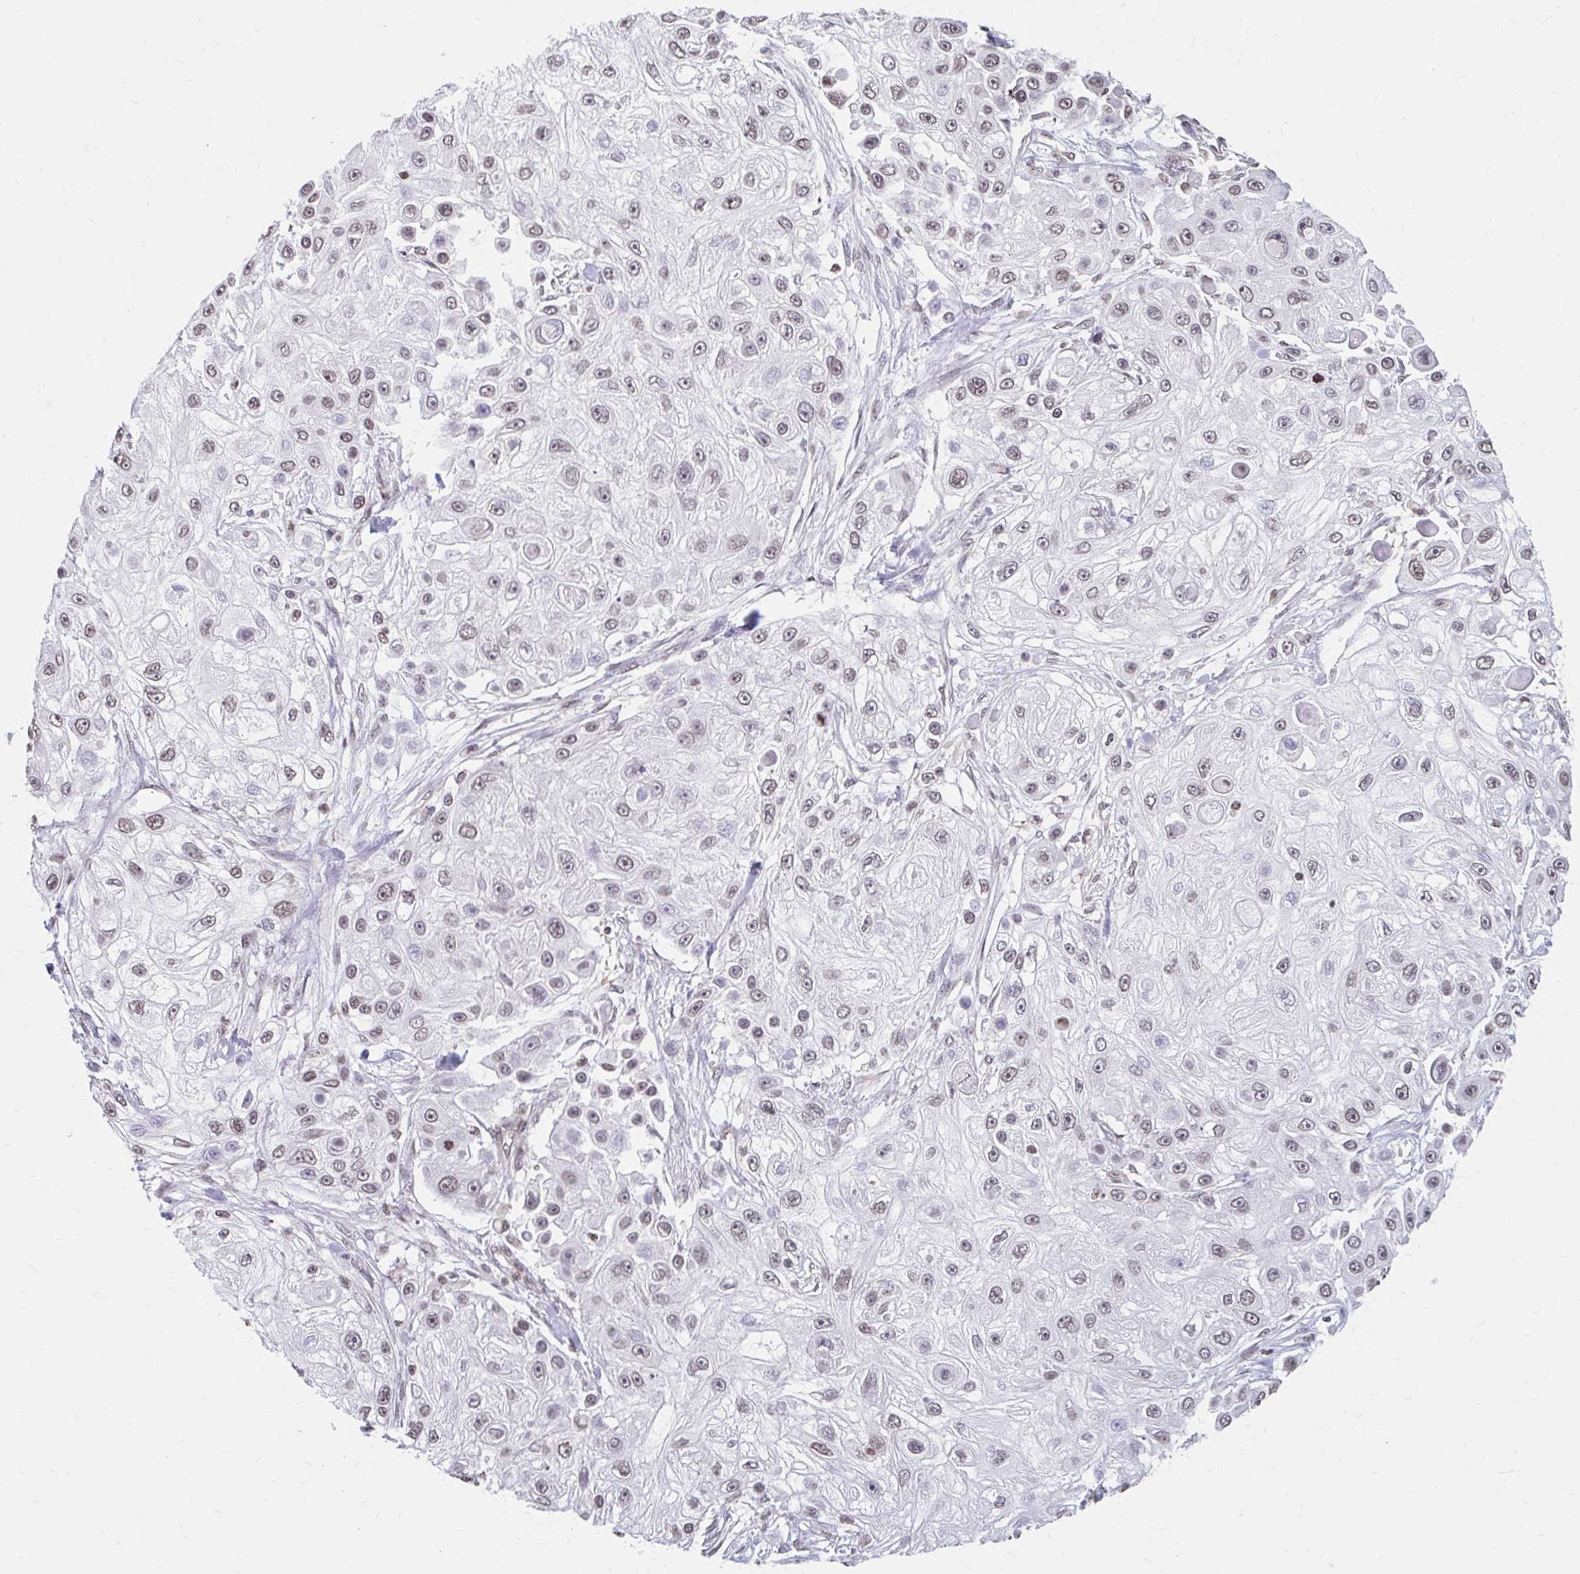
{"staining": {"intensity": "moderate", "quantity": "25%-75%", "location": "nuclear"}, "tissue": "skin cancer", "cell_type": "Tumor cells", "image_type": "cancer", "snomed": [{"axis": "morphology", "description": "Squamous cell carcinoma, NOS"}, {"axis": "topography", "description": "Skin"}], "caption": "An image showing moderate nuclear expression in approximately 25%-75% of tumor cells in skin cancer (squamous cell carcinoma), as visualized by brown immunohistochemical staining.", "gene": "ORC3", "patient": {"sex": "male", "age": 67}}